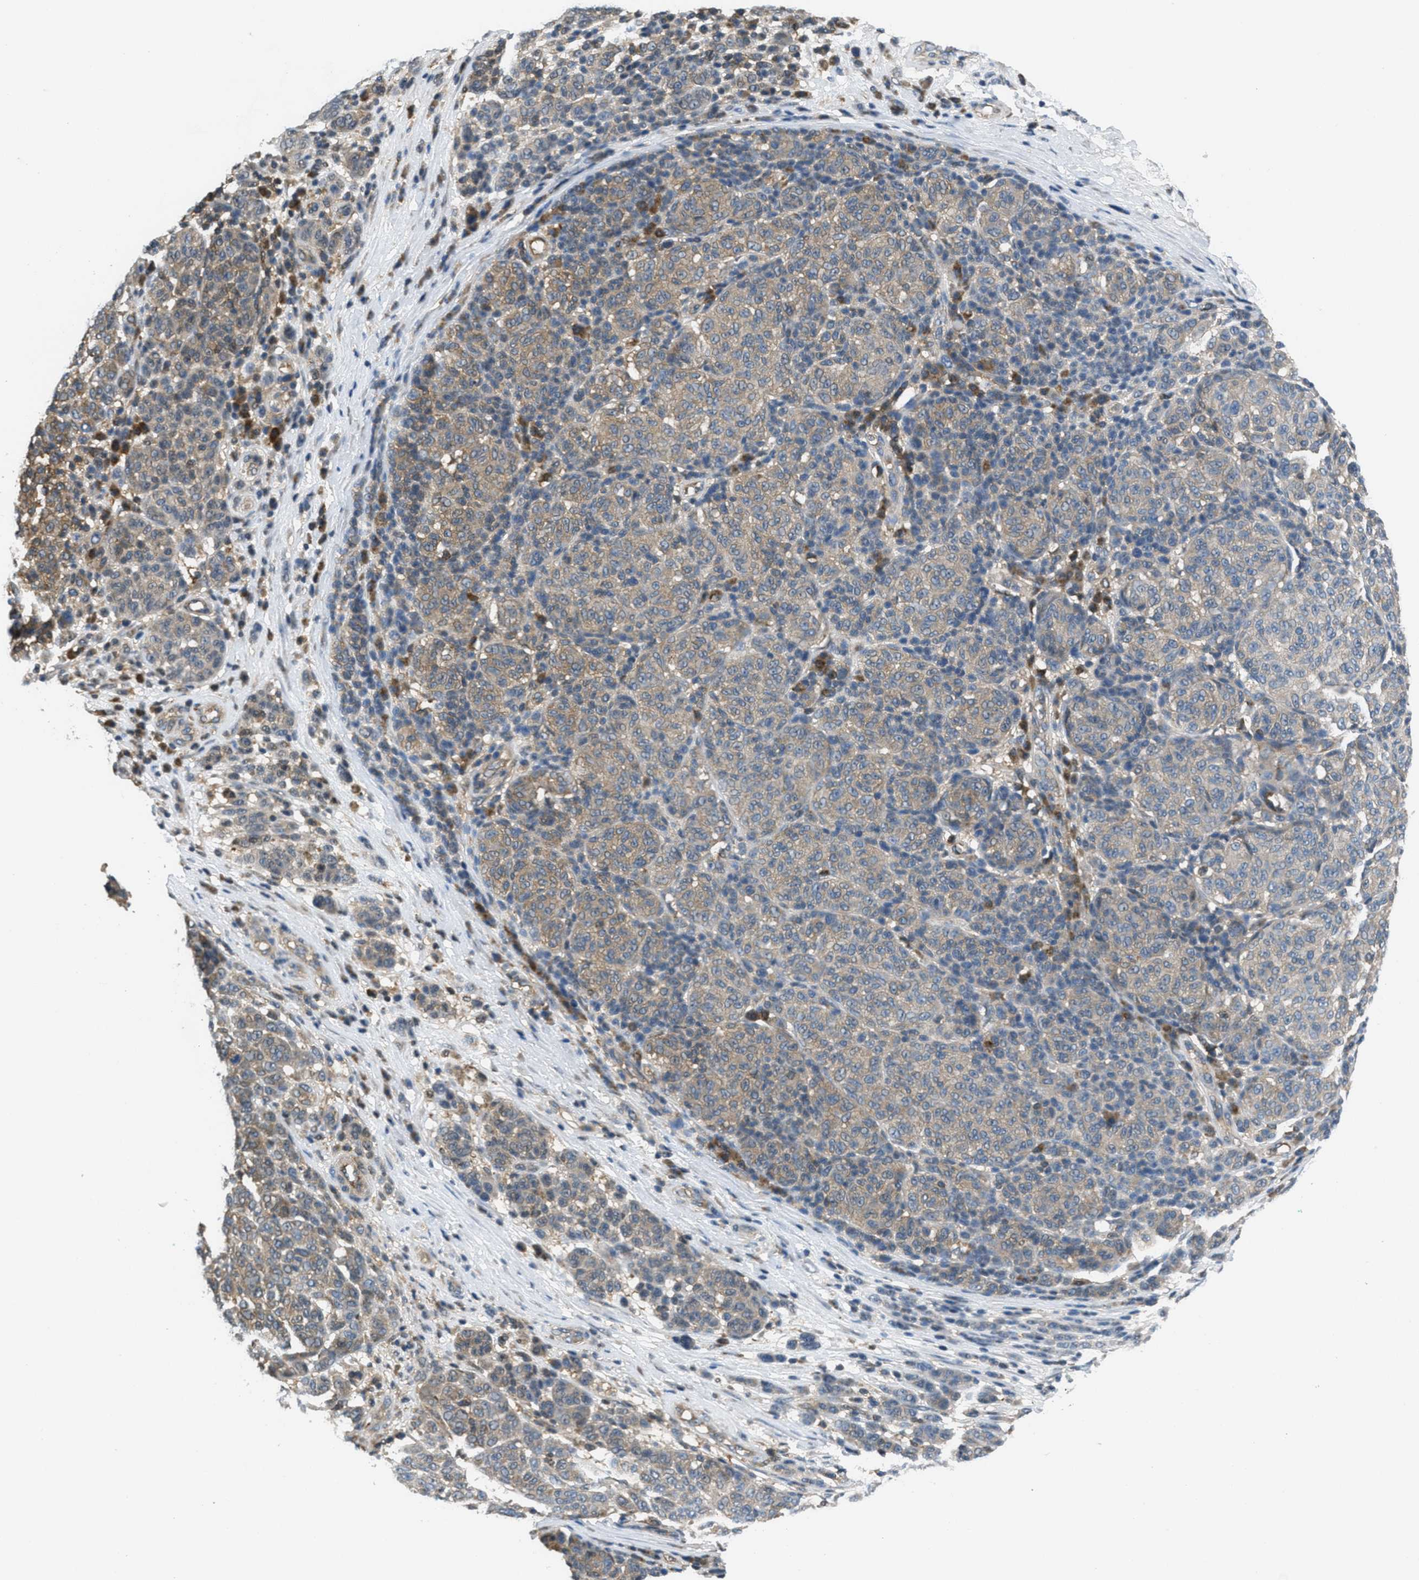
{"staining": {"intensity": "moderate", "quantity": "25%-75%", "location": "cytoplasmic/membranous"}, "tissue": "melanoma", "cell_type": "Tumor cells", "image_type": "cancer", "snomed": [{"axis": "morphology", "description": "Malignant melanoma, NOS"}, {"axis": "topography", "description": "Skin"}], "caption": "Immunohistochemical staining of human melanoma reveals moderate cytoplasmic/membranous protein positivity in approximately 25%-75% of tumor cells. The staining was performed using DAB to visualize the protein expression in brown, while the nuclei were stained in blue with hematoxylin (Magnification: 20x).", "gene": "PIP5K1C", "patient": {"sex": "male", "age": 59}}